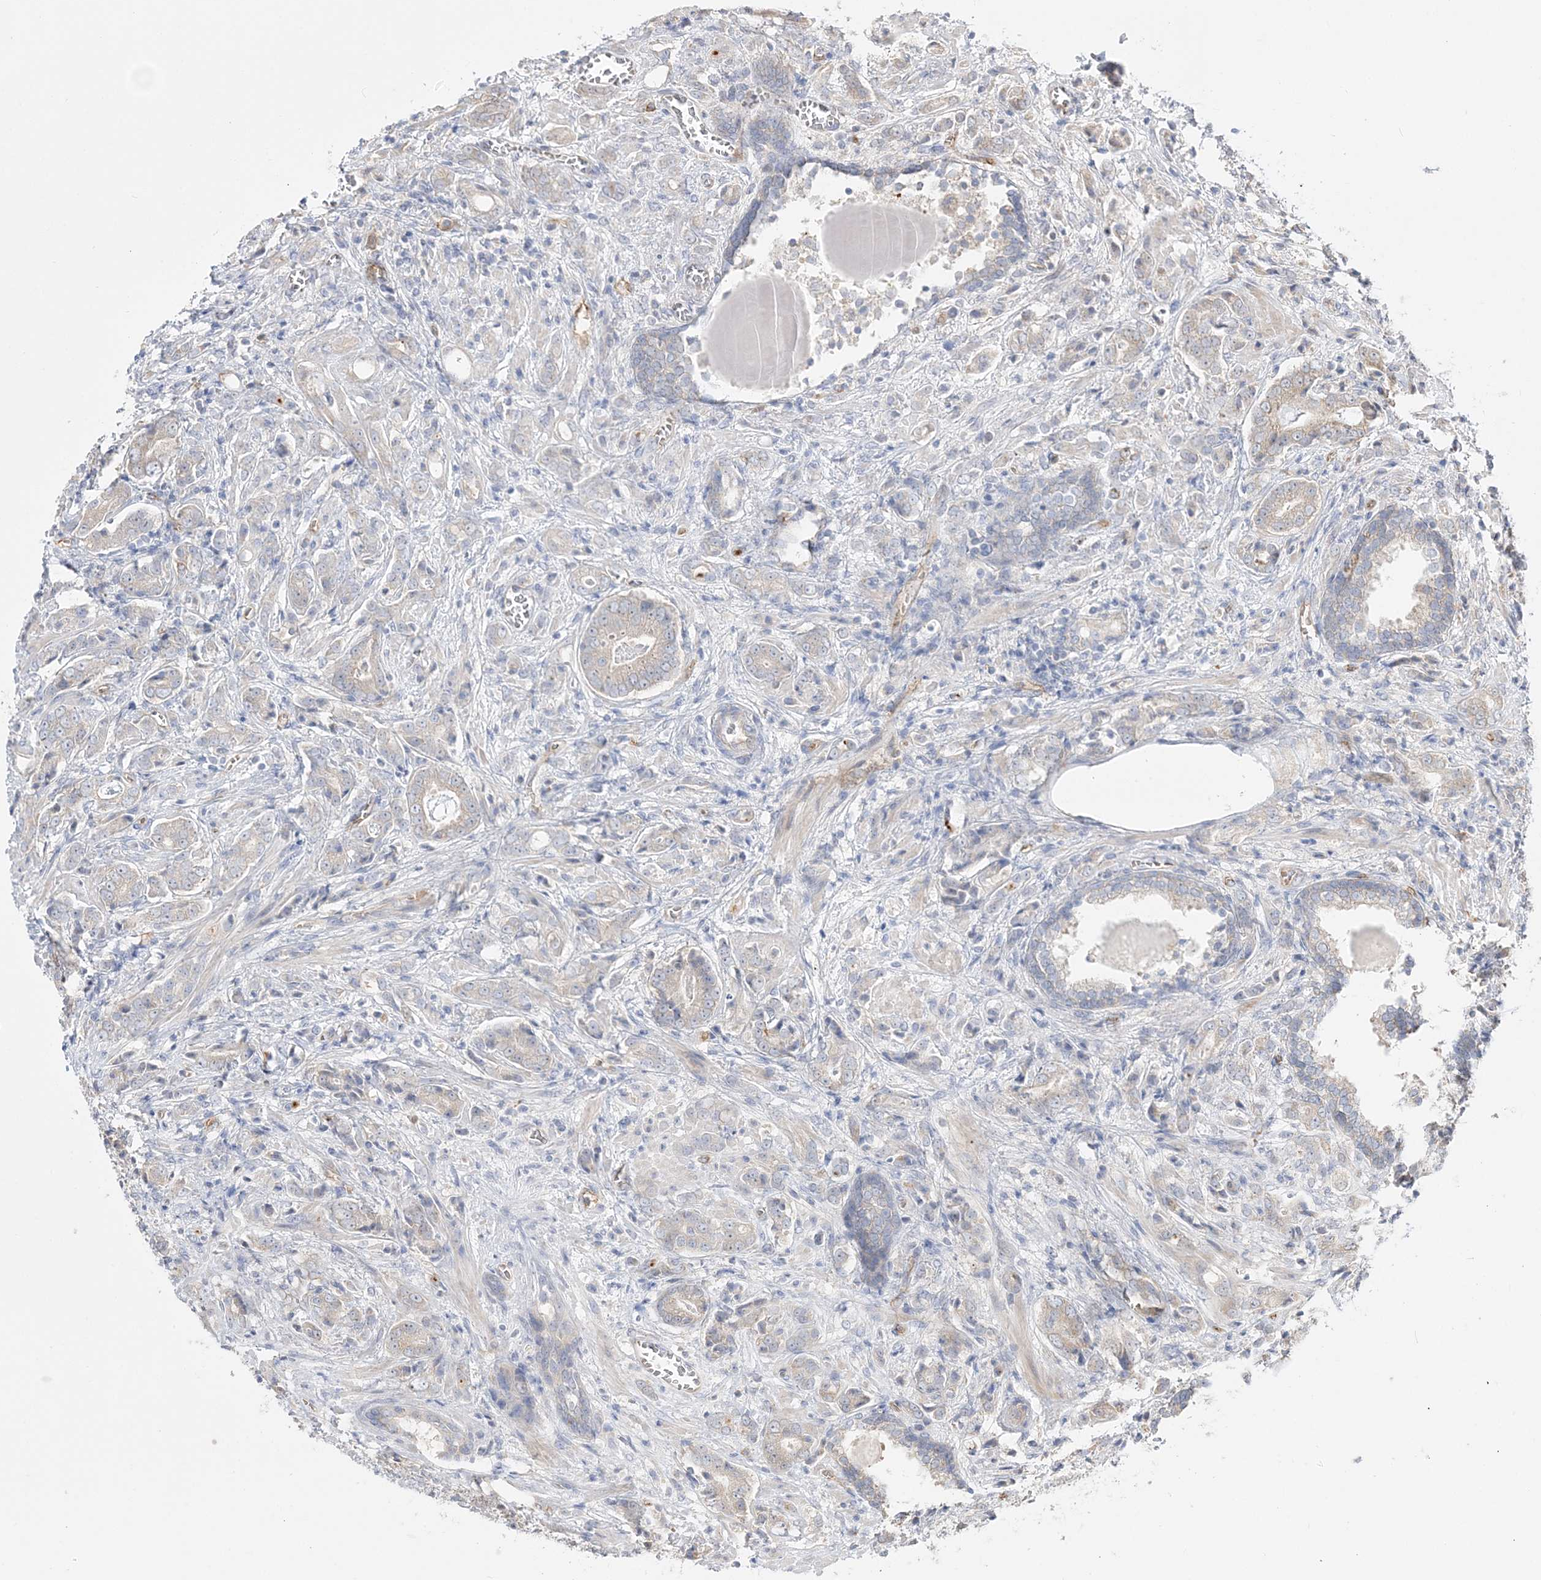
{"staining": {"intensity": "negative", "quantity": "none", "location": "none"}, "tissue": "prostate cancer", "cell_type": "Tumor cells", "image_type": "cancer", "snomed": [{"axis": "morphology", "description": "Adenocarcinoma, High grade"}, {"axis": "topography", "description": "Prostate"}], "caption": "IHC of human prostate adenocarcinoma (high-grade) reveals no positivity in tumor cells.", "gene": "FARSB", "patient": {"sex": "male", "age": 57}}